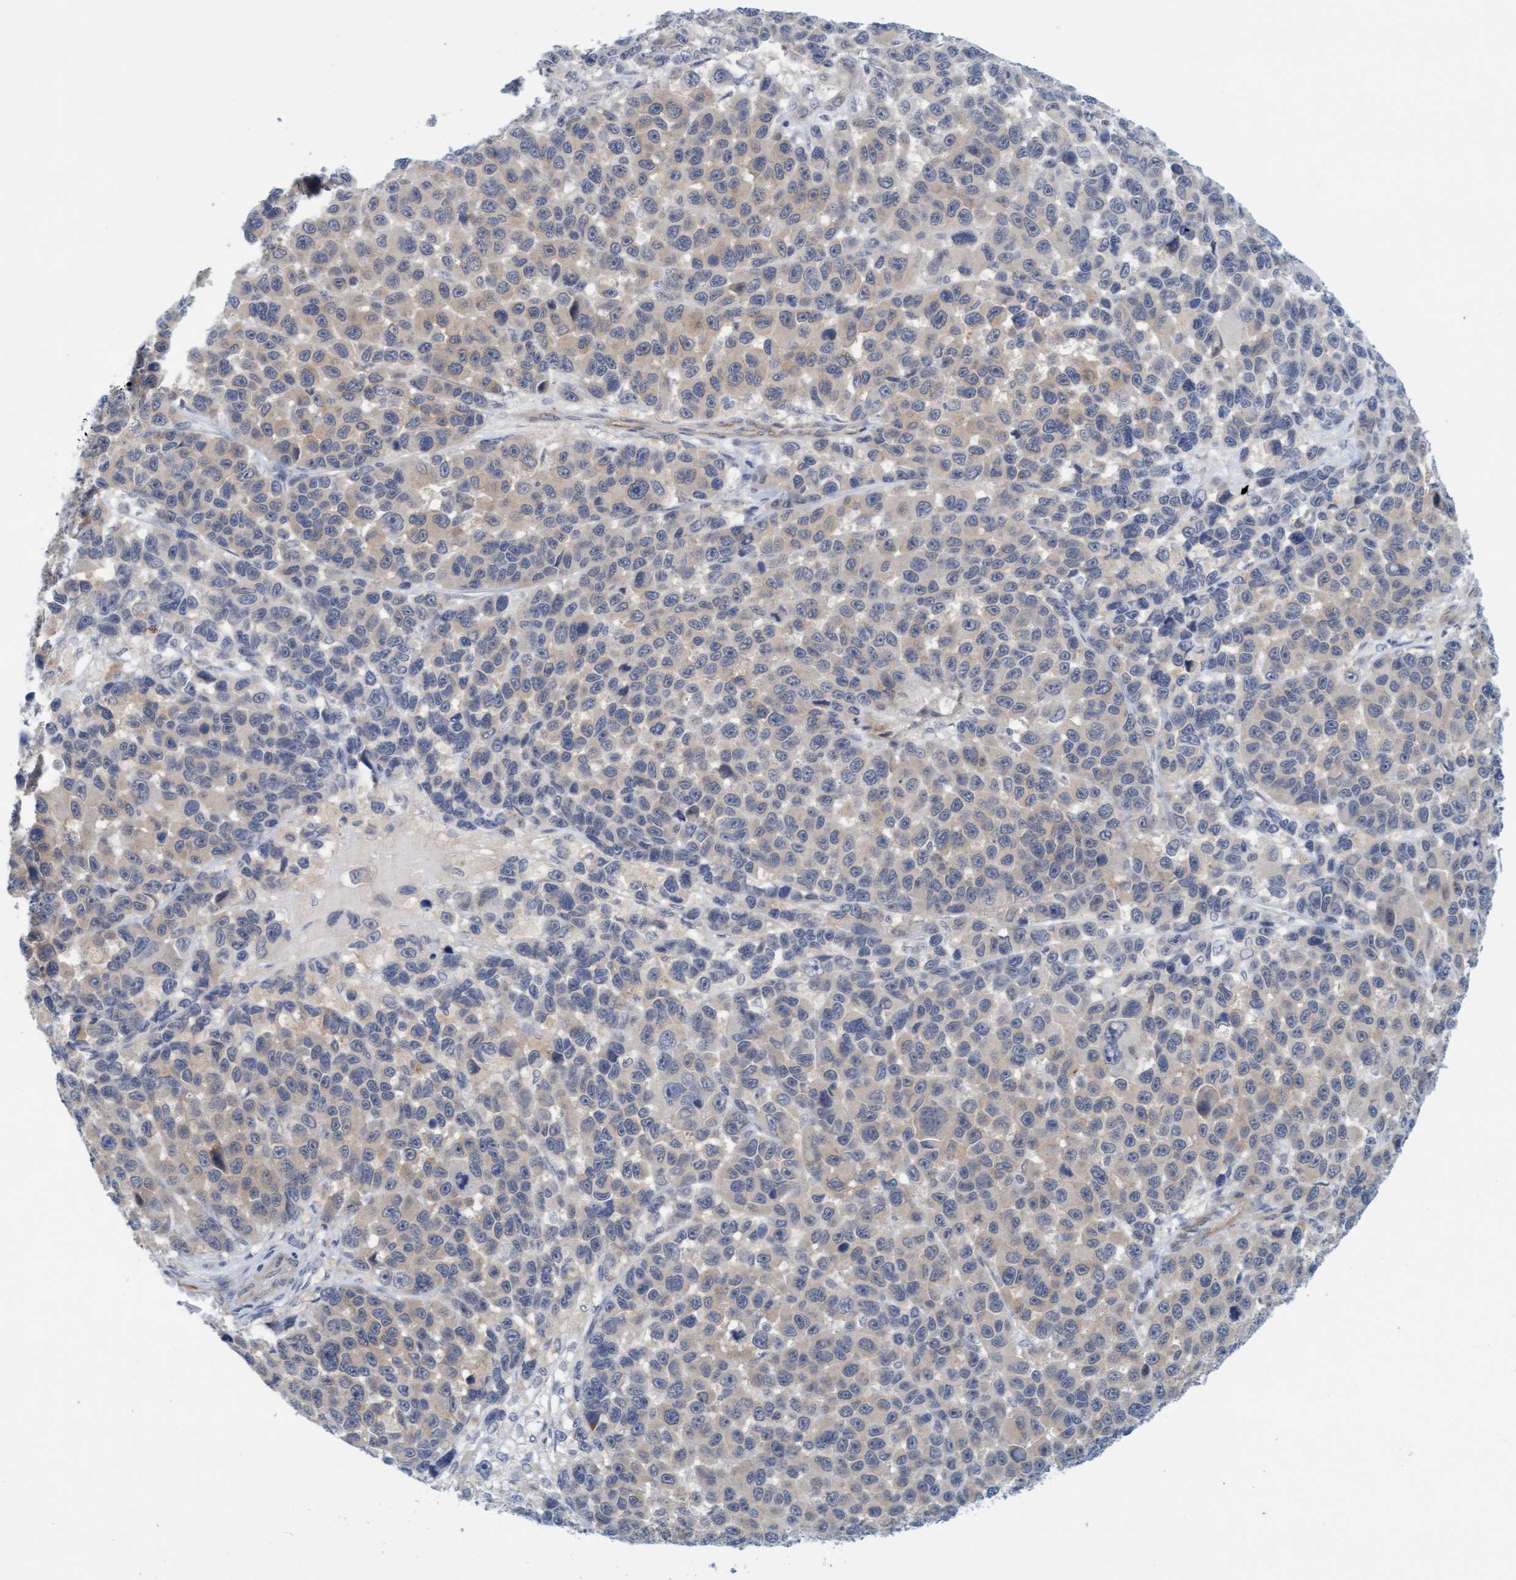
{"staining": {"intensity": "weak", "quantity": "<25%", "location": "cytoplasmic/membranous"}, "tissue": "melanoma", "cell_type": "Tumor cells", "image_type": "cancer", "snomed": [{"axis": "morphology", "description": "Malignant melanoma, NOS"}, {"axis": "topography", "description": "Skin"}], "caption": "Immunohistochemistry (IHC) micrograph of neoplastic tissue: malignant melanoma stained with DAB (3,3'-diaminobenzidine) displays no significant protein expression in tumor cells. (DAB immunohistochemistry, high magnification).", "gene": "TSTD2", "patient": {"sex": "male", "age": 53}}